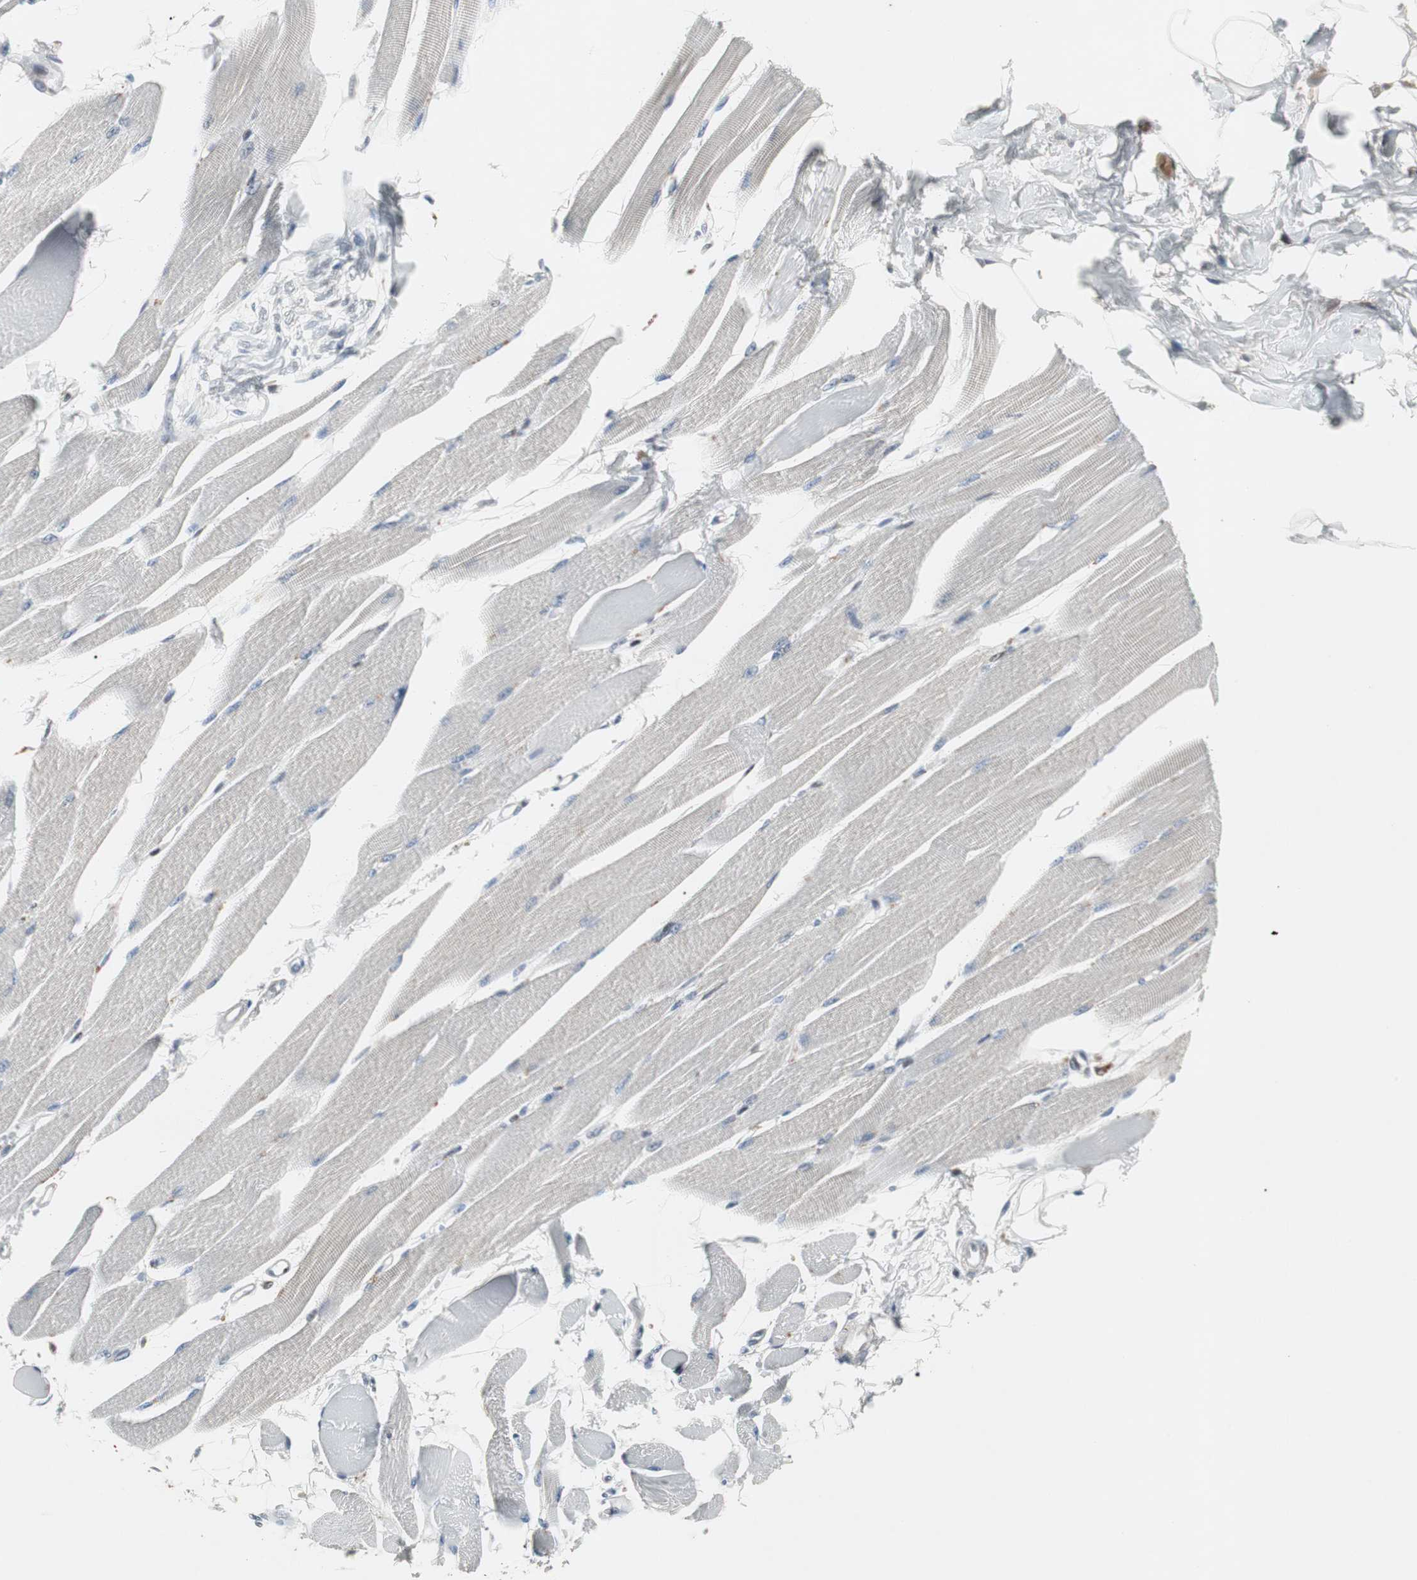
{"staining": {"intensity": "negative", "quantity": "none", "location": "none"}, "tissue": "skeletal muscle", "cell_type": "Myocytes", "image_type": "normal", "snomed": [{"axis": "morphology", "description": "Normal tissue, NOS"}, {"axis": "topography", "description": "Skeletal muscle"}, {"axis": "topography", "description": "Peripheral nerve tissue"}], "caption": "Protein analysis of normal skeletal muscle demonstrates no significant positivity in myocytes.", "gene": "GRK2", "patient": {"sex": "female", "age": 84}}